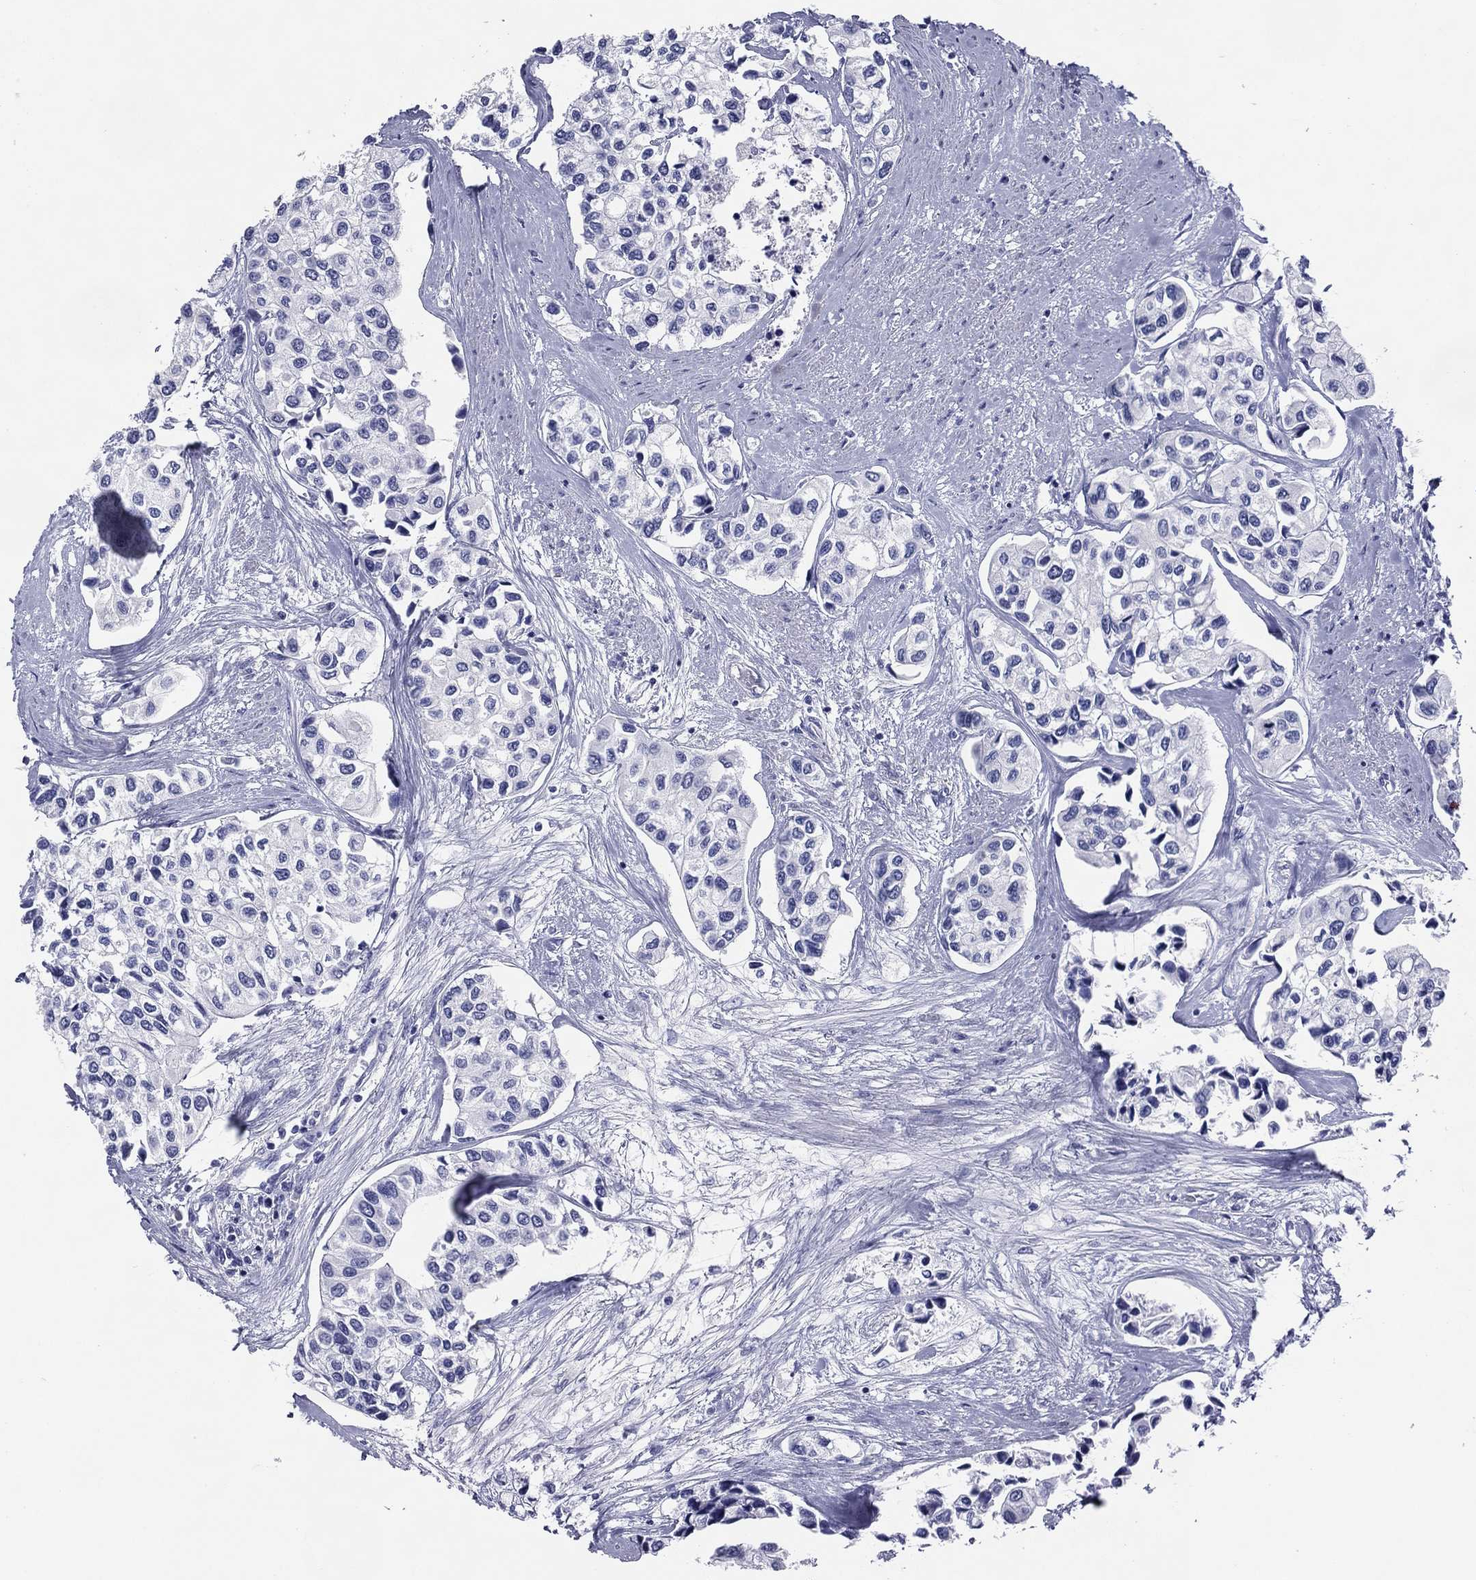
{"staining": {"intensity": "negative", "quantity": "none", "location": "none"}, "tissue": "urothelial cancer", "cell_type": "Tumor cells", "image_type": "cancer", "snomed": [{"axis": "morphology", "description": "Urothelial carcinoma, High grade"}, {"axis": "topography", "description": "Urinary bladder"}], "caption": "Protein analysis of urothelial carcinoma (high-grade) reveals no significant staining in tumor cells.", "gene": "ACE2", "patient": {"sex": "male", "age": 73}}